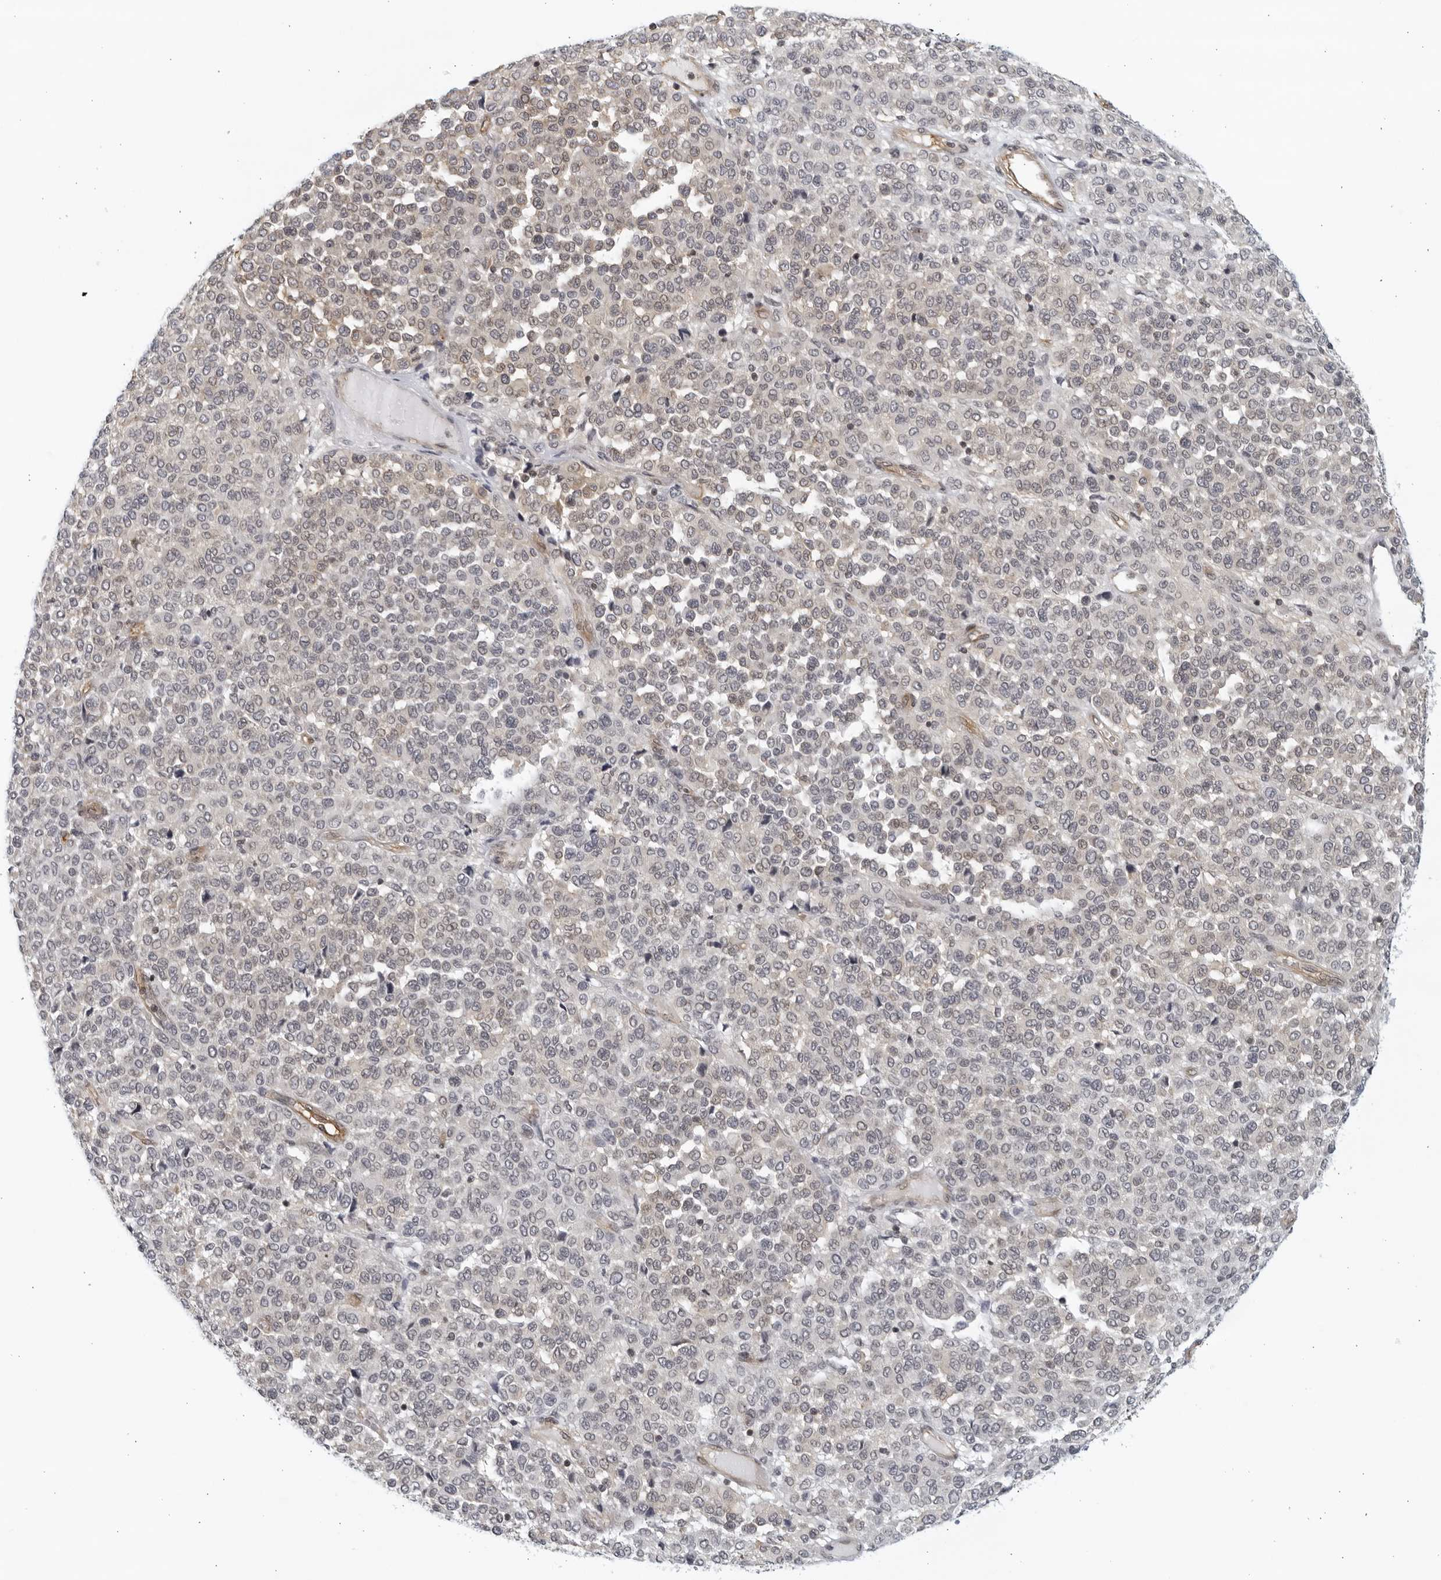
{"staining": {"intensity": "weak", "quantity": "25%-75%", "location": "nuclear"}, "tissue": "melanoma", "cell_type": "Tumor cells", "image_type": "cancer", "snomed": [{"axis": "morphology", "description": "Malignant melanoma, Metastatic site"}, {"axis": "topography", "description": "Pancreas"}], "caption": "The micrograph demonstrates staining of melanoma, revealing weak nuclear protein staining (brown color) within tumor cells.", "gene": "SERTAD4", "patient": {"sex": "female", "age": 30}}